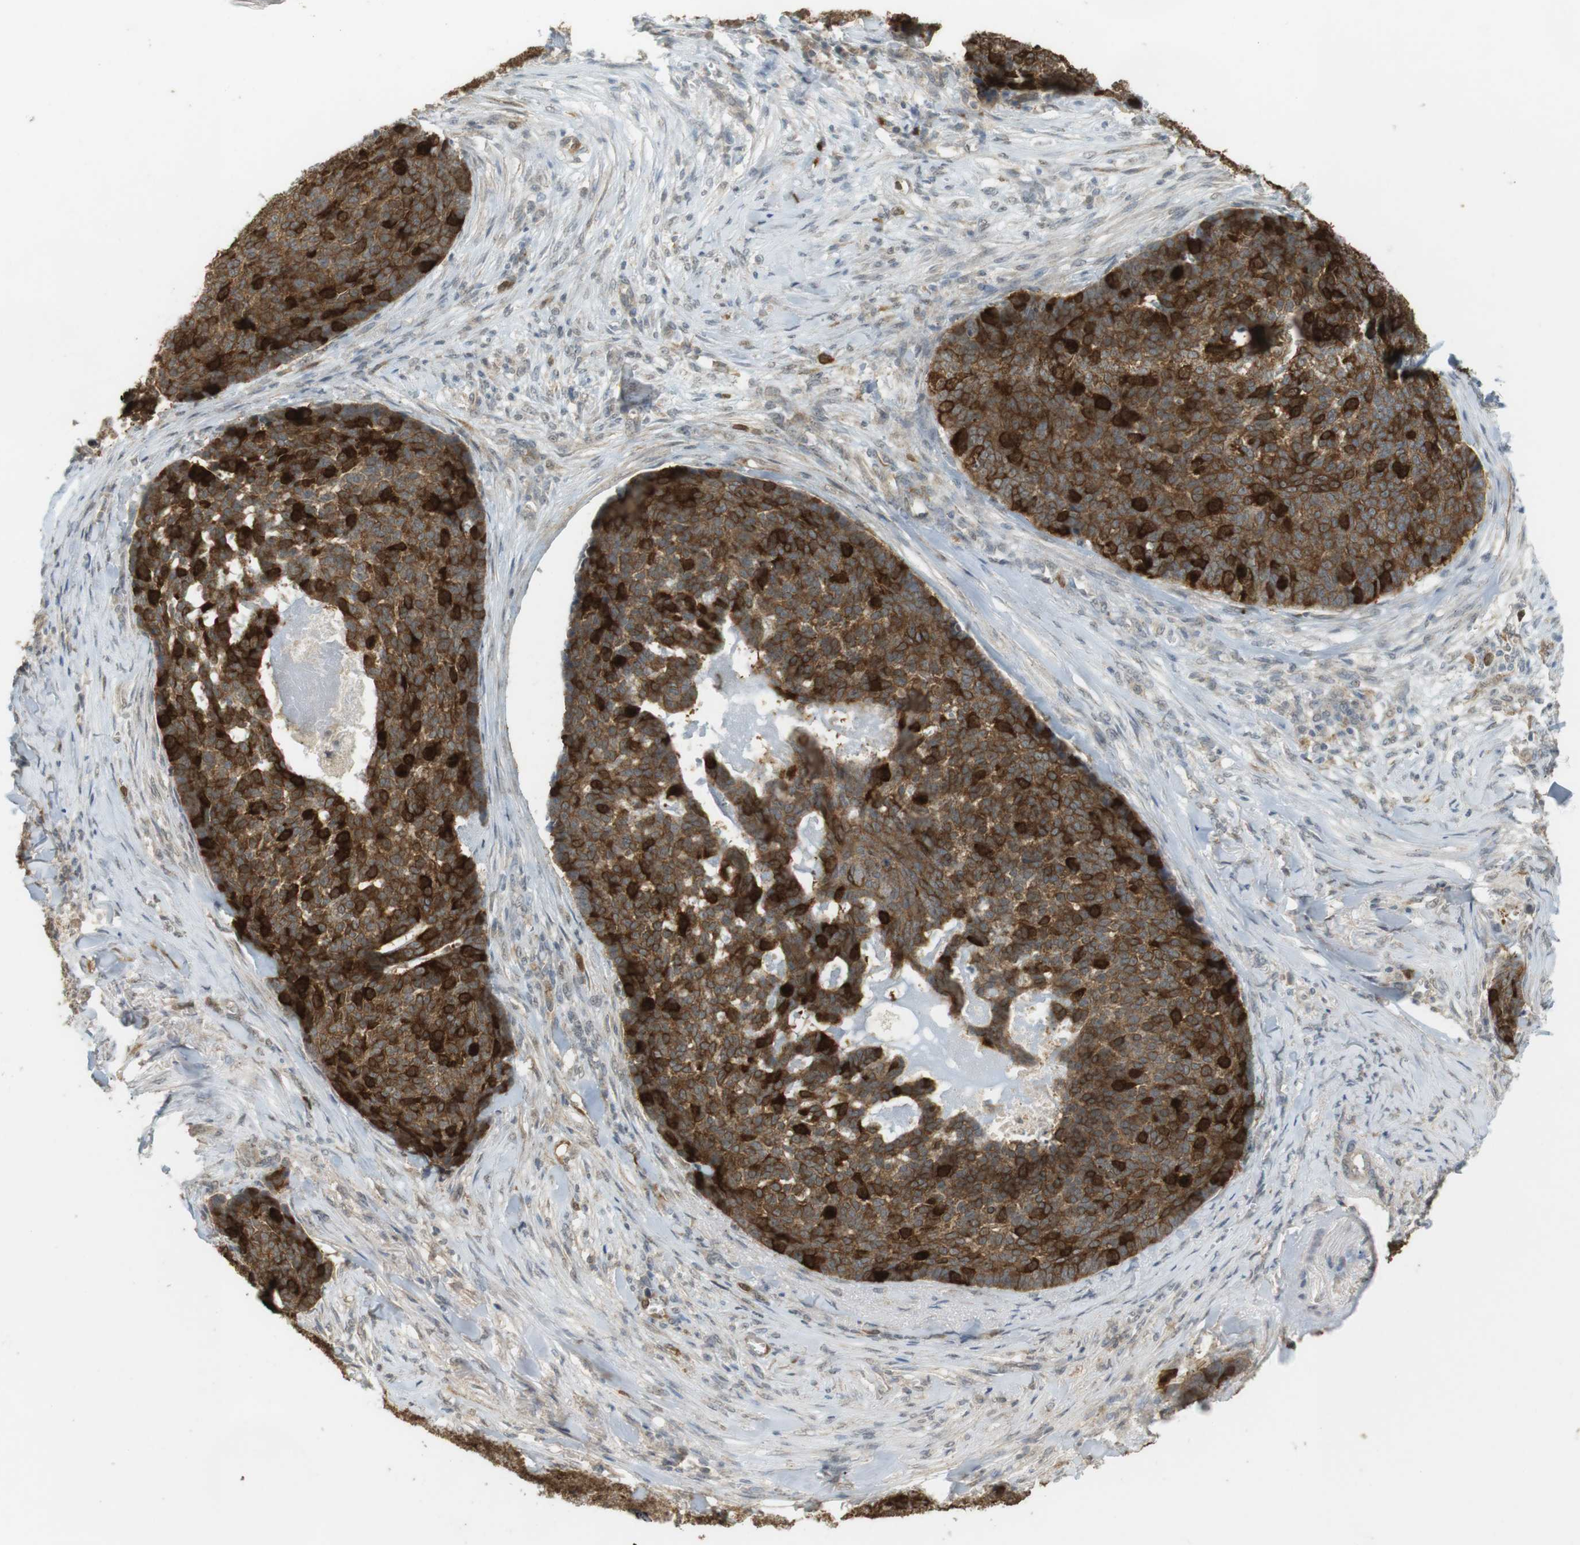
{"staining": {"intensity": "strong", "quantity": "<25%", "location": "cytoplasmic/membranous"}, "tissue": "skin cancer", "cell_type": "Tumor cells", "image_type": "cancer", "snomed": [{"axis": "morphology", "description": "Basal cell carcinoma"}, {"axis": "topography", "description": "Skin"}], "caption": "Skin basal cell carcinoma tissue shows strong cytoplasmic/membranous expression in about <25% of tumor cells, visualized by immunohistochemistry.", "gene": "TTK", "patient": {"sex": "male", "age": 84}}